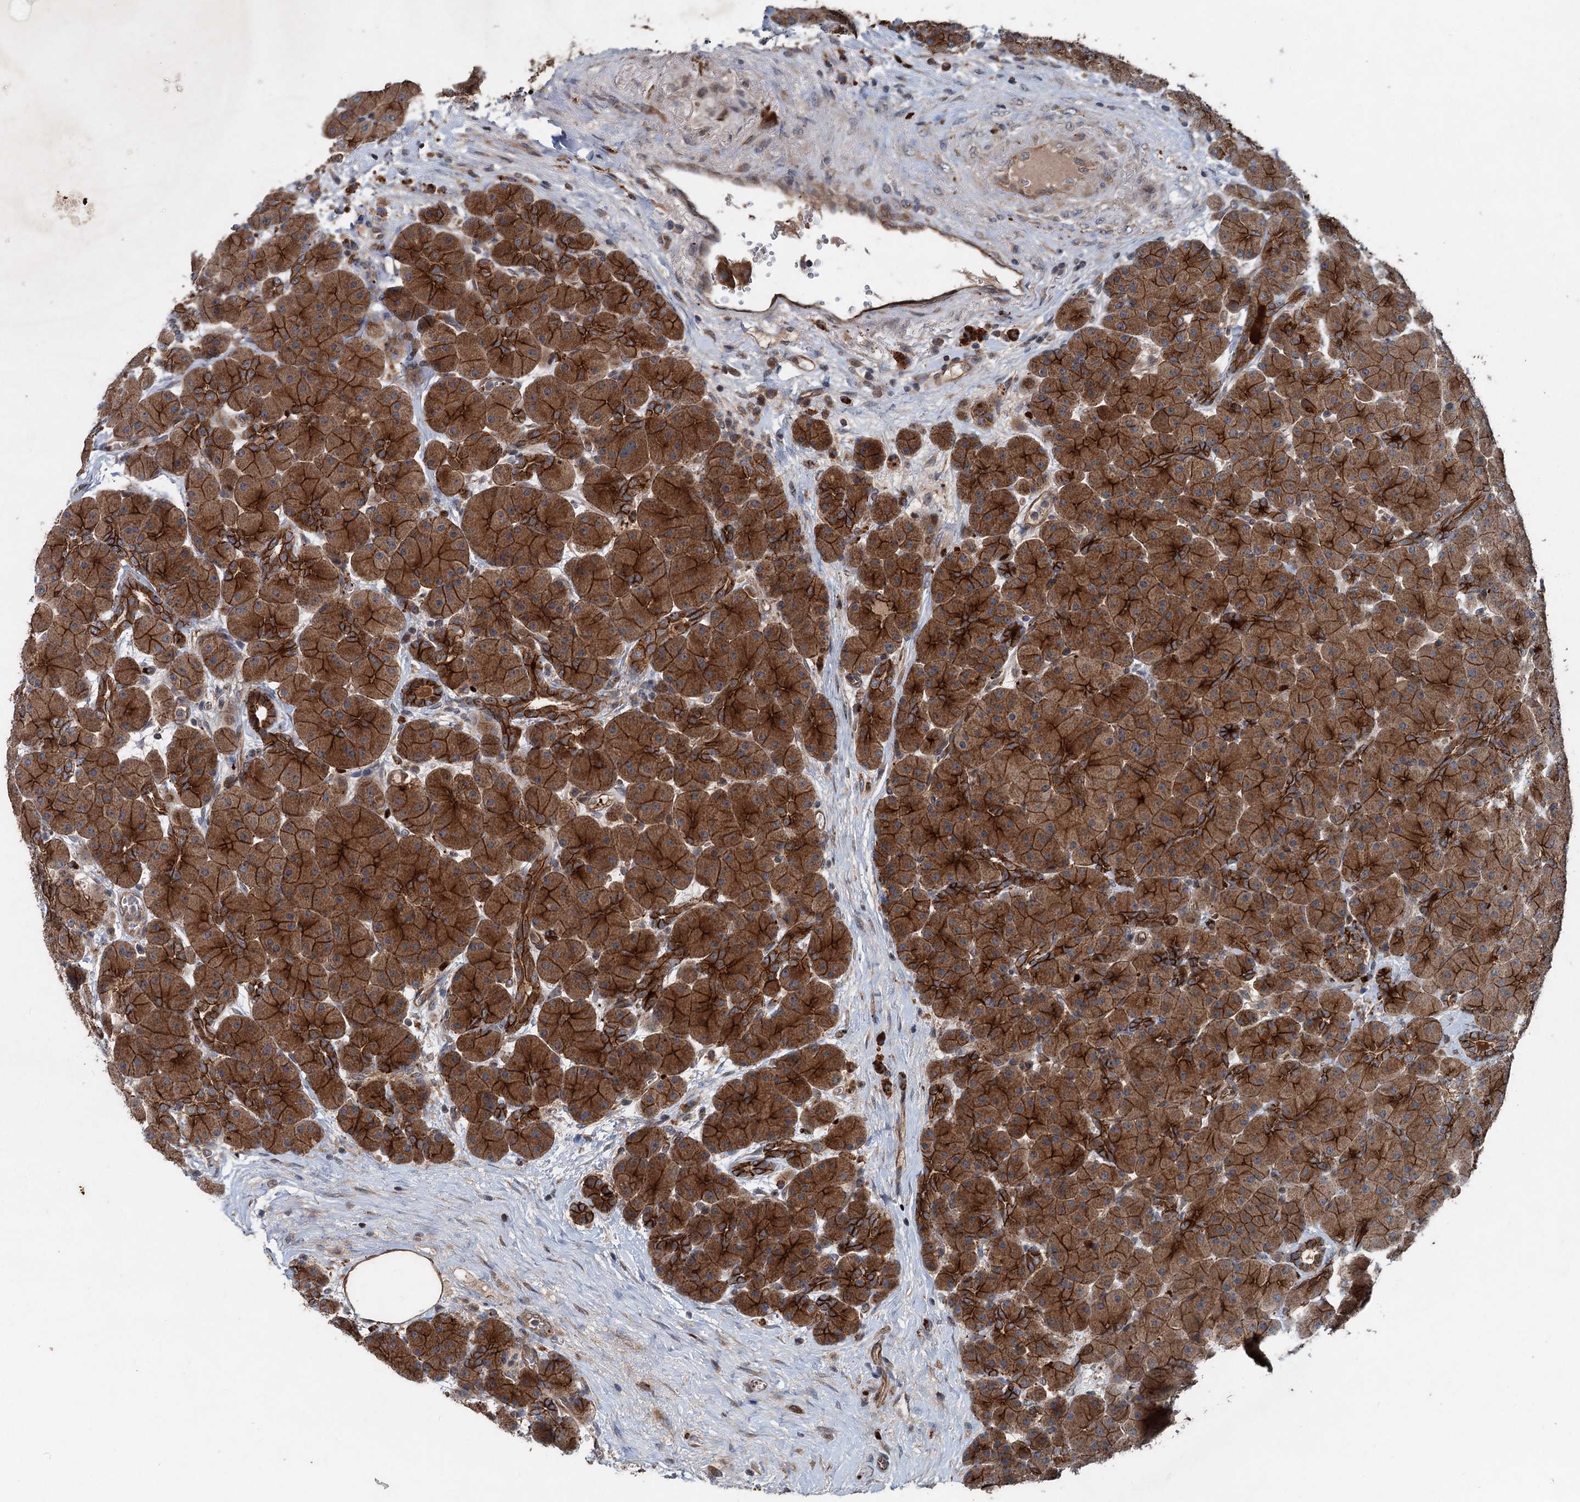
{"staining": {"intensity": "strong", "quantity": ">75%", "location": "cytoplasmic/membranous"}, "tissue": "pancreas", "cell_type": "Exocrine glandular cells", "image_type": "normal", "snomed": [{"axis": "morphology", "description": "Normal tissue, NOS"}, {"axis": "topography", "description": "Pancreas"}], "caption": "IHC photomicrograph of normal pancreas: pancreas stained using IHC exhibits high levels of strong protein expression localized specifically in the cytoplasmic/membranous of exocrine glandular cells, appearing as a cytoplasmic/membranous brown color.", "gene": "N4BP2L2", "patient": {"sex": "male", "age": 66}}